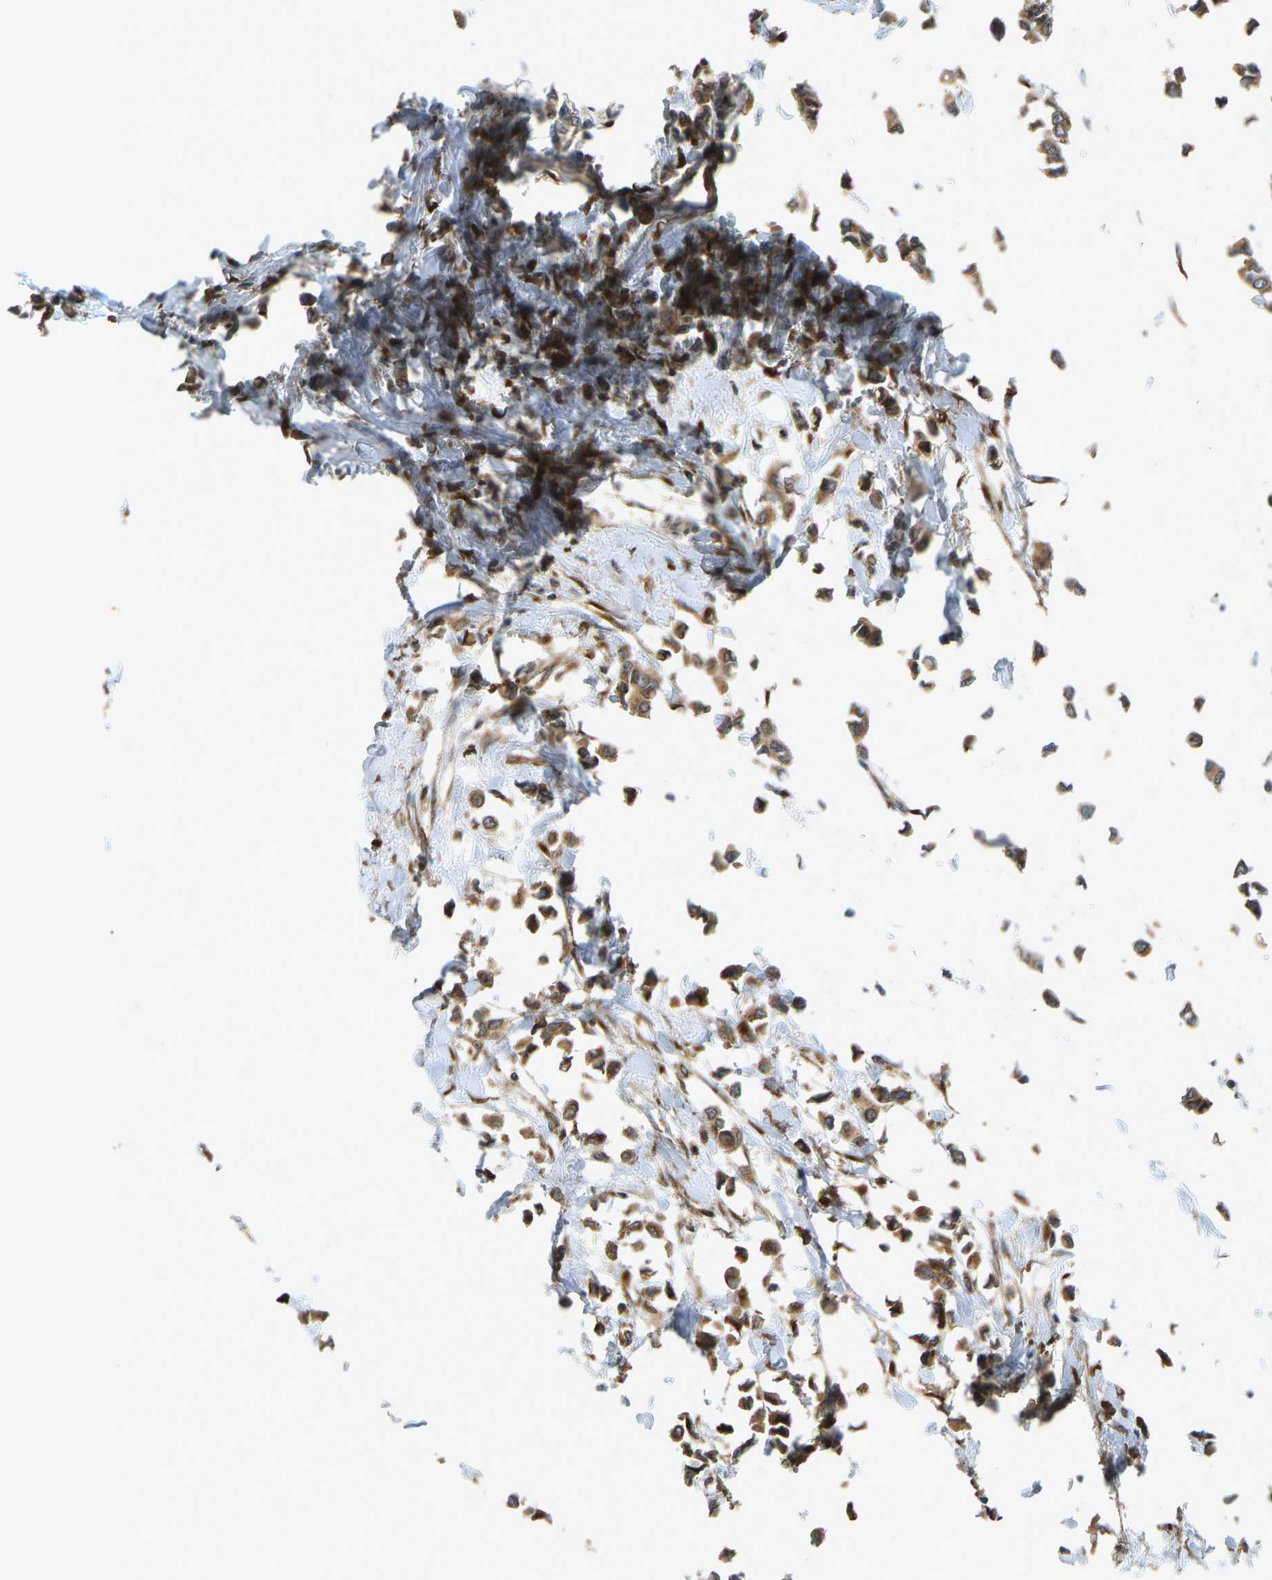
{"staining": {"intensity": "moderate", "quantity": ">75%", "location": "cytoplasmic/membranous"}, "tissue": "breast cancer", "cell_type": "Tumor cells", "image_type": "cancer", "snomed": [{"axis": "morphology", "description": "Lobular carcinoma"}, {"axis": "topography", "description": "Breast"}], "caption": "A medium amount of moderate cytoplasmic/membranous positivity is appreciated in about >75% of tumor cells in breast cancer (lobular carcinoma) tissue. Nuclei are stained in blue.", "gene": "RPN2", "patient": {"sex": "female", "age": 51}}